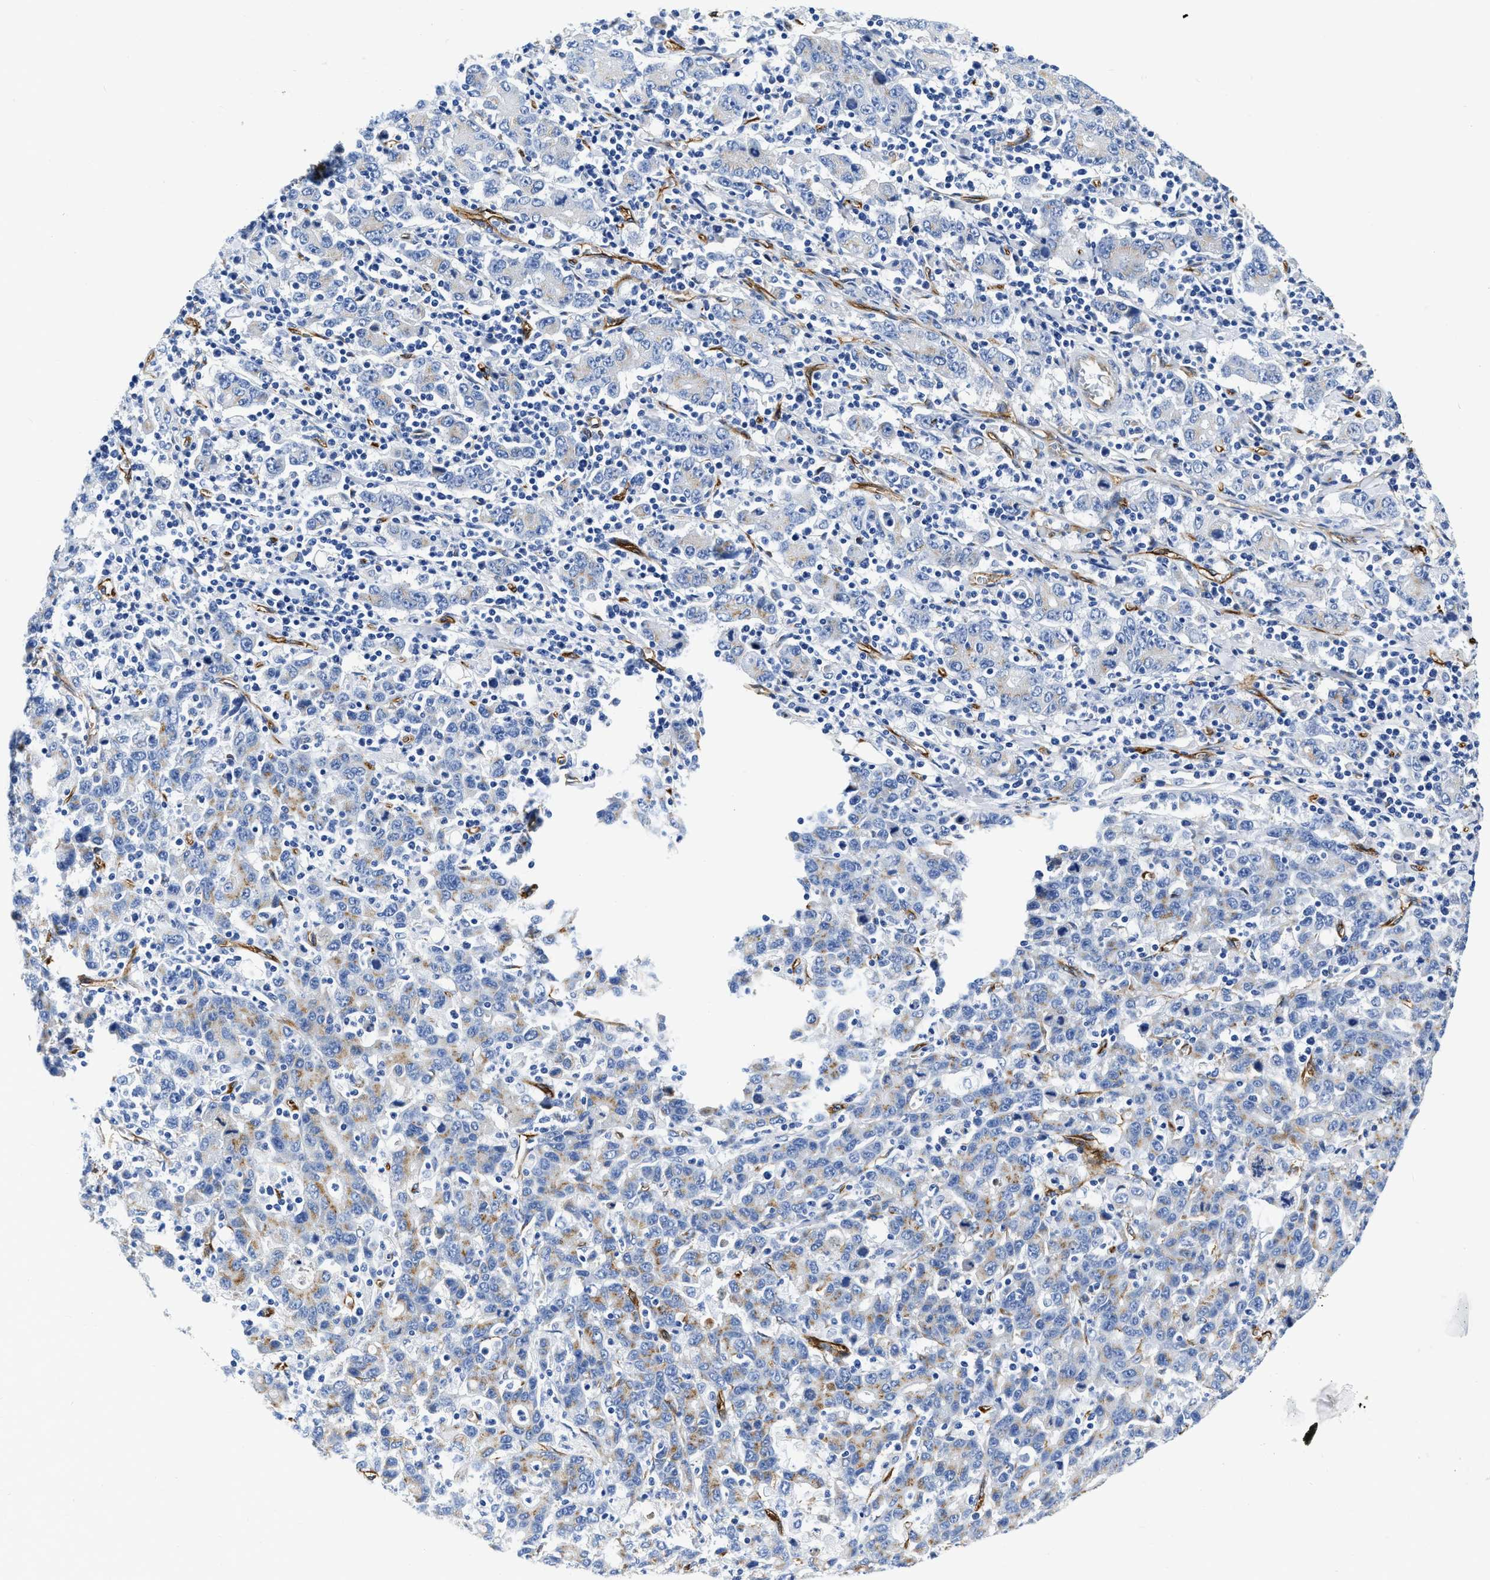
{"staining": {"intensity": "moderate", "quantity": "<25%", "location": "cytoplasmic/membranous"}, "tissue": "stomach cancer", "cell_type": "Tumor cells", "image_type": "cancer", "snomed": [{"axis": "morphology", "description": "Adenocarcinoma, NOS"}, {"axis": "topography", "description": "Stomach, upper"}], "caption": "This histopathology image demonstrates immunohistochemistry (IHC) staining of stomach cancer (adenocarcinoma), with low moderate cytoplasmic/membranous positivity in about <25% of tumor cells.", "gene": "TVP23B", "patient": {"sex": "male", "age": 69}}